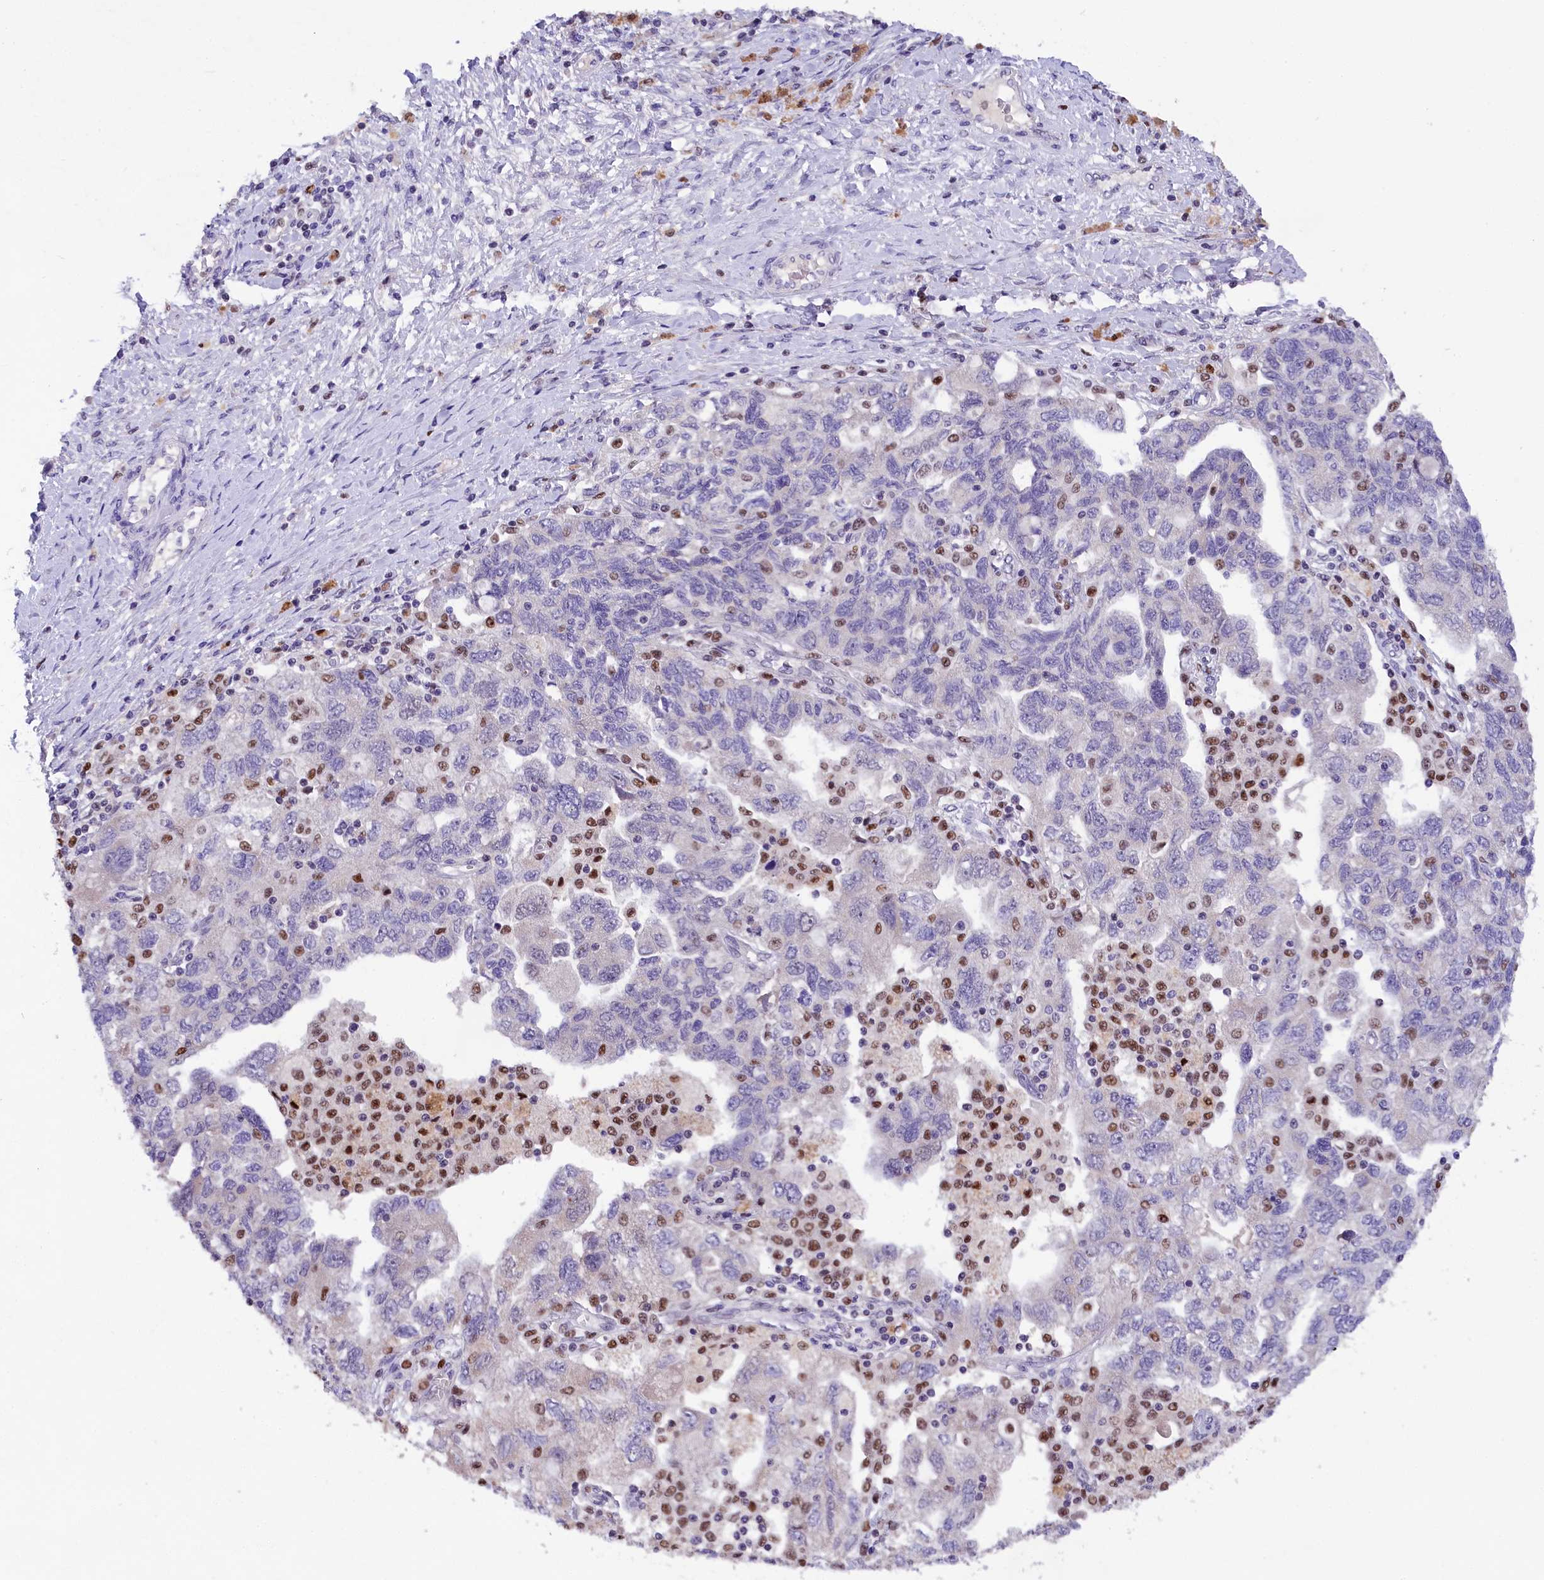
{"staining": {"intensity": "negative", "quantity": "none", "location": "none"}, "tissue": "ovarian cancer", "cell_type": "Tumor cells", "image_type": "cancer", "snomed": [{"axis": "morphology", "description": "Carcinoma, NOS"}, {"axis": "morphology", "description": "Cystadenocarcinoma, serous, NOS"}, {"axis": "topography", "description": "Ovary"}], "caption": "Ovarian cancer (serous cystadenocarcinoma) was stained to show a protein in brown. There is no significant staining in tumor cells.", "gene": "BTBD9", "patient": {"sex": "female", "age": 69}}